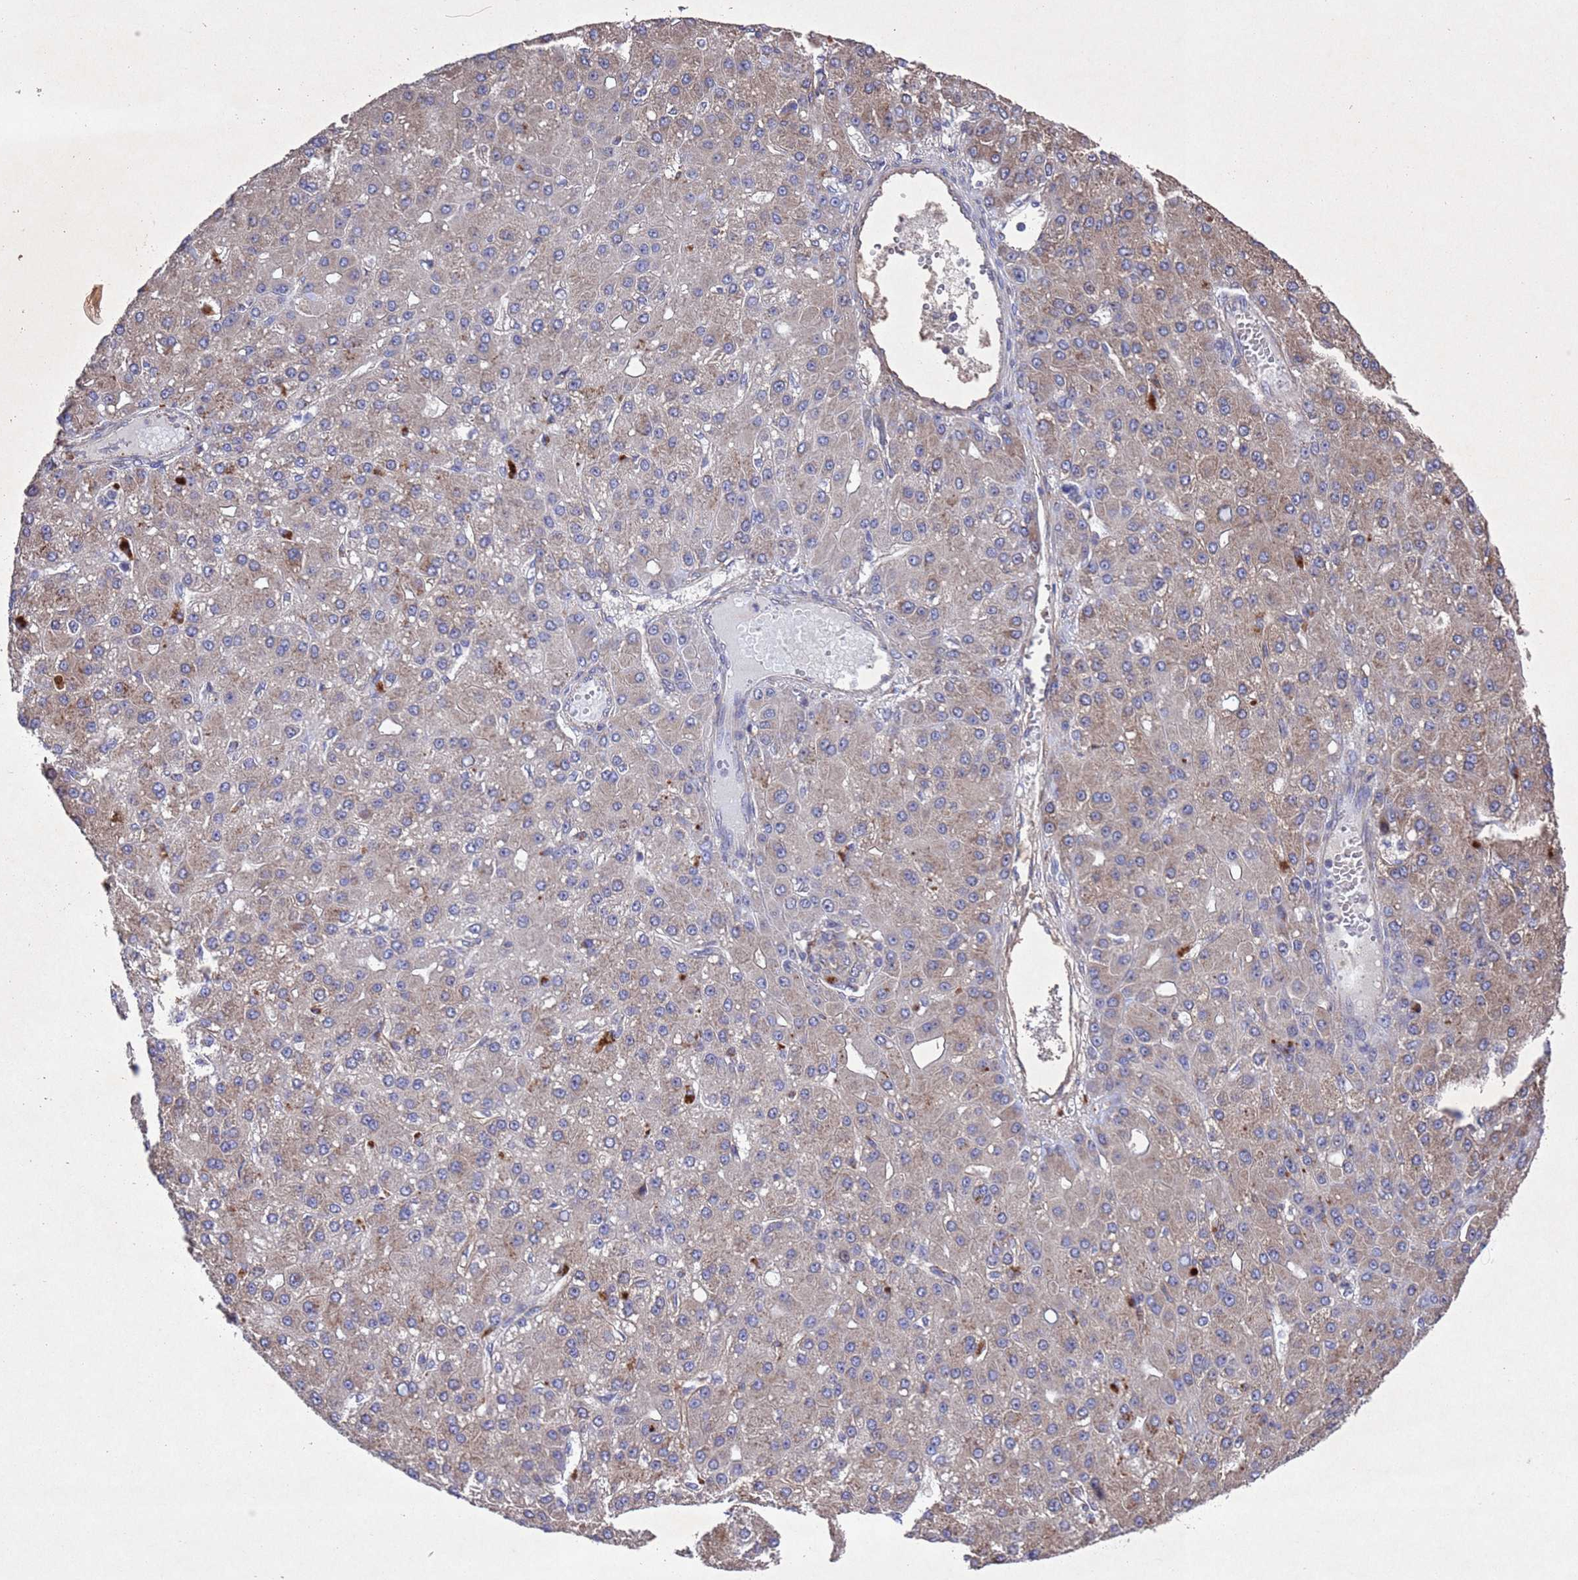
{"staining": {"intensity": "moderate", "quantity": "<25%", "location": "cytoplasmic/membranous"}, "tissue": "liver cancer", "cell_type": "Tumor cells", "image_type": "cancer", "snomed": [{"axis": "morphology", "description": "Carcinoma, Hepatocellular, NOS"}, {"axis": "topography", "description": "Liver"}], "caption": "Protein expression by immunohistochemistry exhibits moderate cytoplasmic/membranous expression in about <25% of tumor cells in liver hepatocellular carcinoma. The protein of interest is stained brown, and the nuclei are stained in blue (DAB (3,3'-diaminobenzidine) IHC with brightfield microscopy, high magnification).", "gene": "TBK1", "patient": {"sex": "male", "age": 67}}